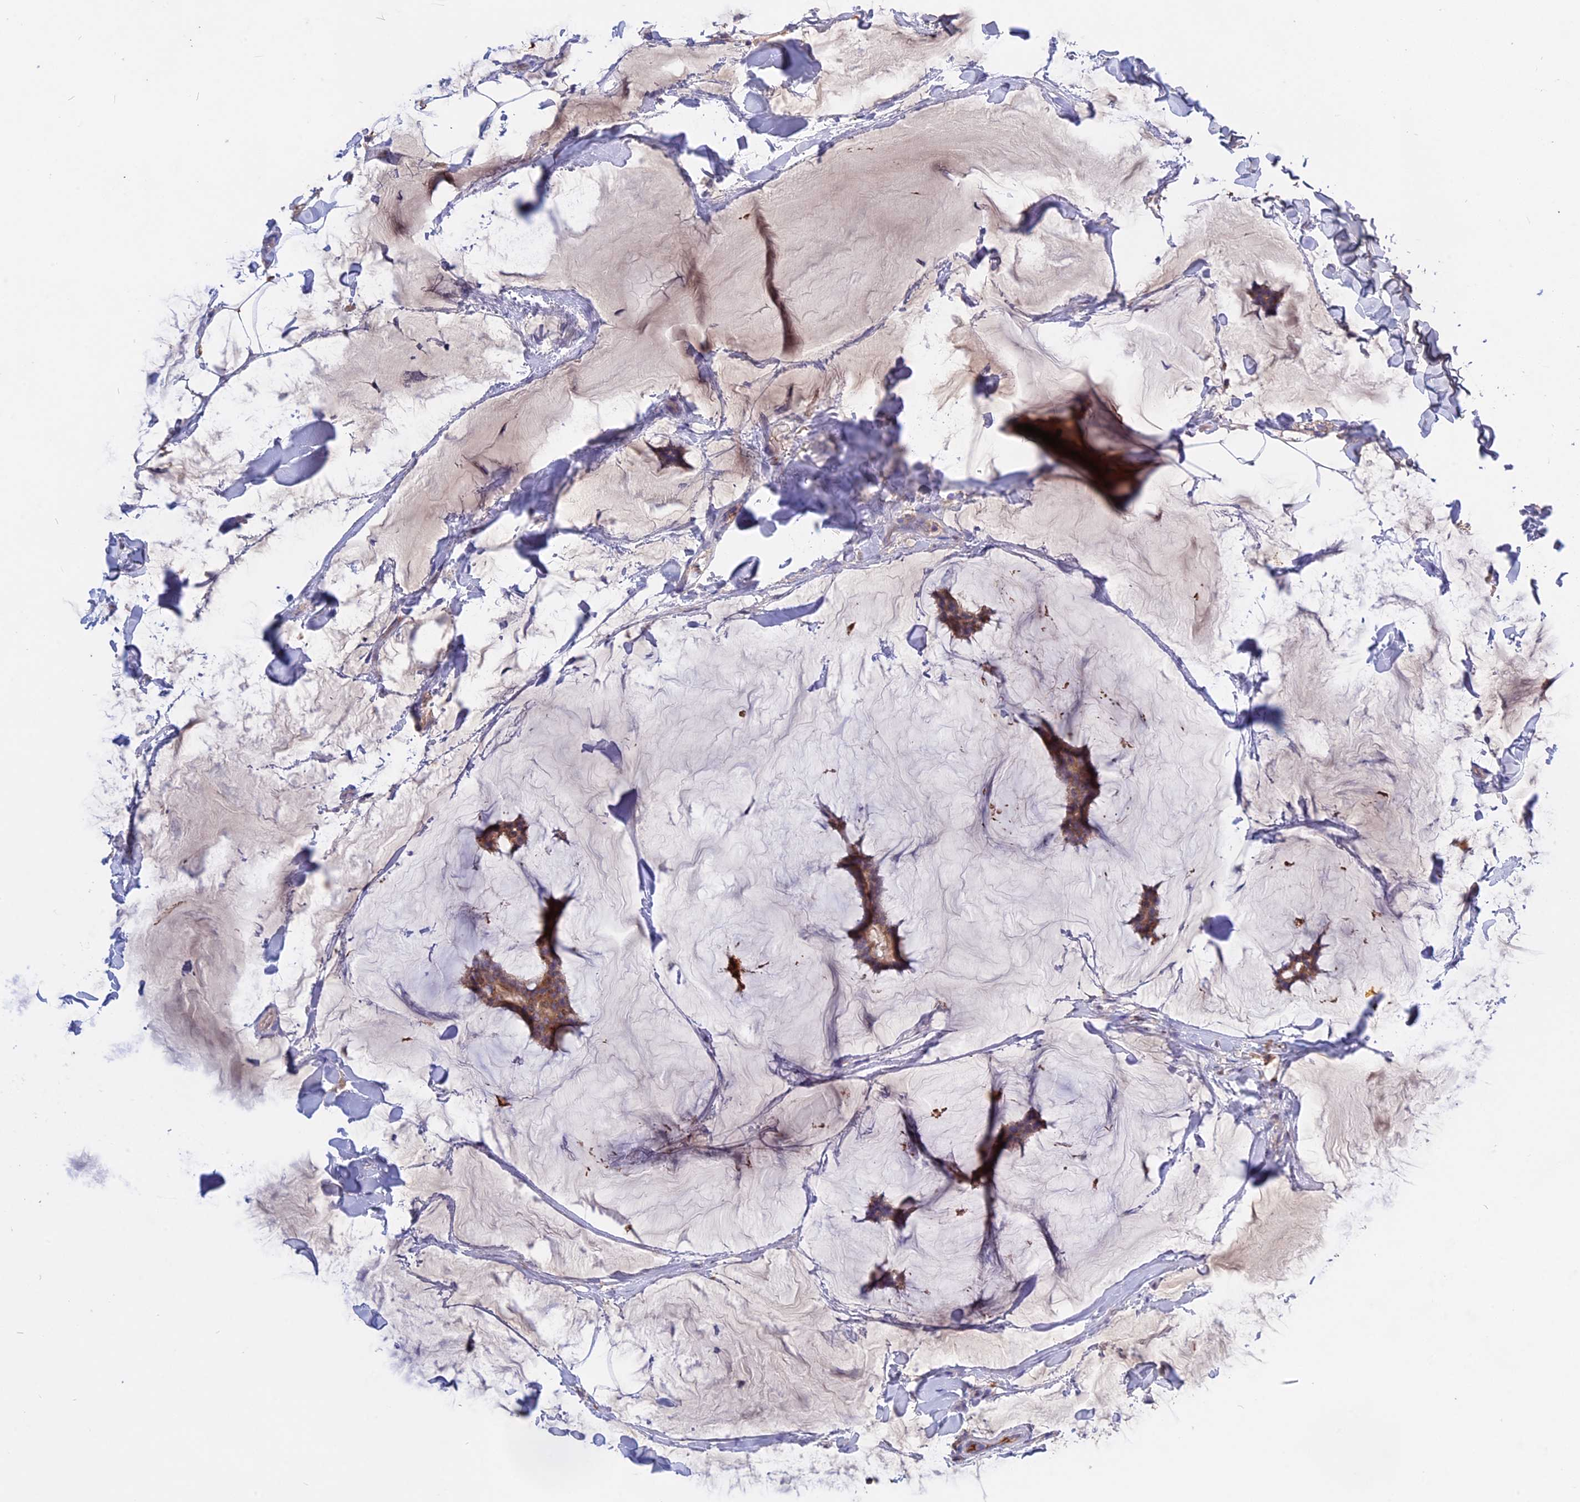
{"staining": {"intensity": "moderate", "quantity": ">75%", "location": "cytoplasmic/membranous"}, "tissue": "breast cancer", "cell_type": "Tumor cells", "image_type": "cancer", "snomed": [{"axis": "morphology", "description": "Duct carcinoma"}, {"axis": "topography", "description": "Breast"}], "caption": "Immunohistochemistry (IHC) micrograph of neoplastic tissue: intraductal carcinoma (breast) stained using immunohistochemistry exhibits medium levels of moderate protein expression localized specifically in the cytoplasmic/membranous of tumor cells, appearing as a cytoplasmic/membranous brown color.", "gene": "GK5", "patient": {"sex": "female", "age": 93}}